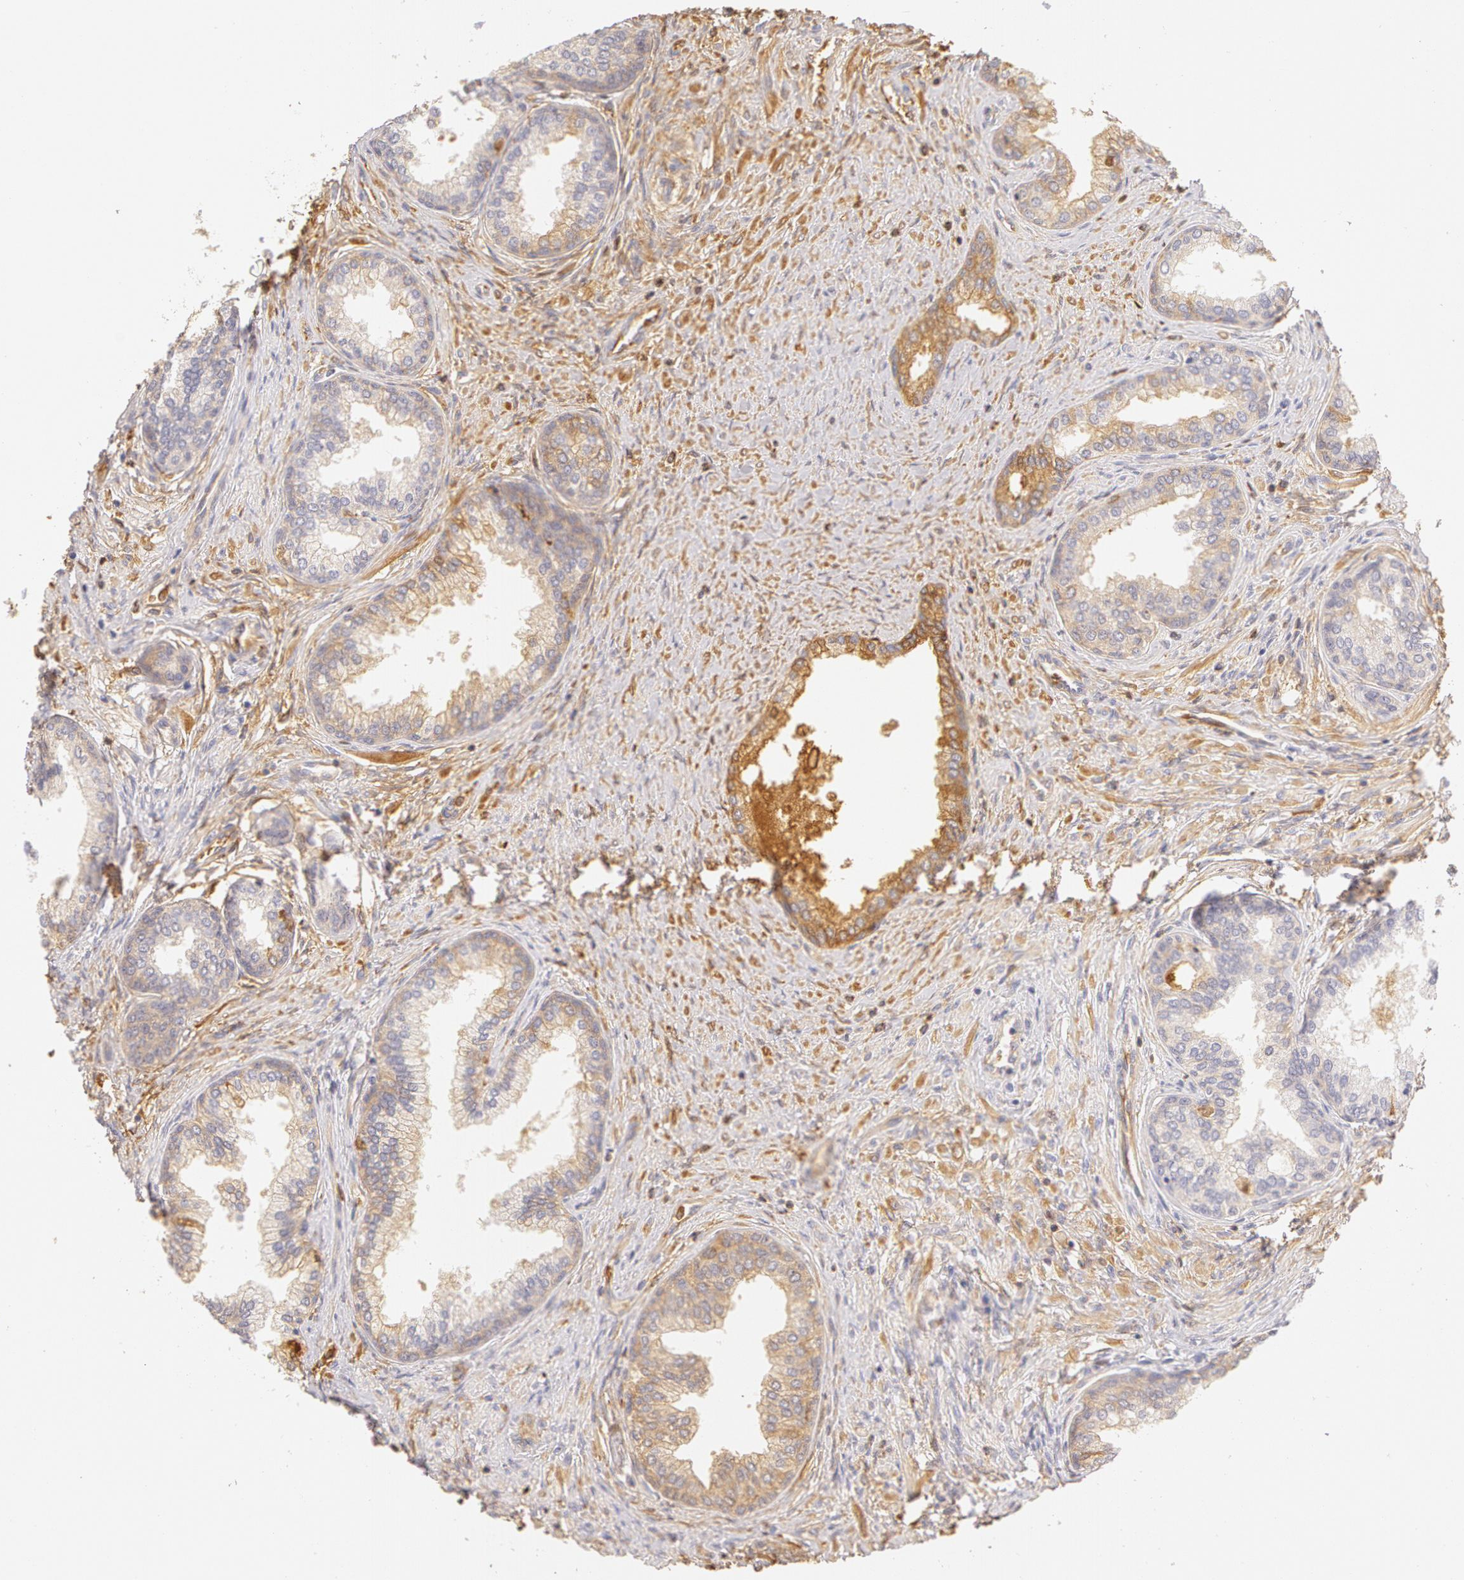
{"staining": {"intensity": "weak", "quantity": "<25%", "location": "cytoplasmic/membranous"}, "tissue": "prostate", "cell_type": "Glandular cells", "image_type": "normal", "snomed": [{"axis": "morphology", "description": "Normal tissue, NOS"}, {"axis": "topography", "description": "Prostate"}], "caption": "DAB (3,3'-diaminobenzidine) immunohistochemical staining of benign human prostate demonstrates no significant positivity in glandular cells.", "gene": "AHSG", "patient": {"sex": "male", "age": 68}}